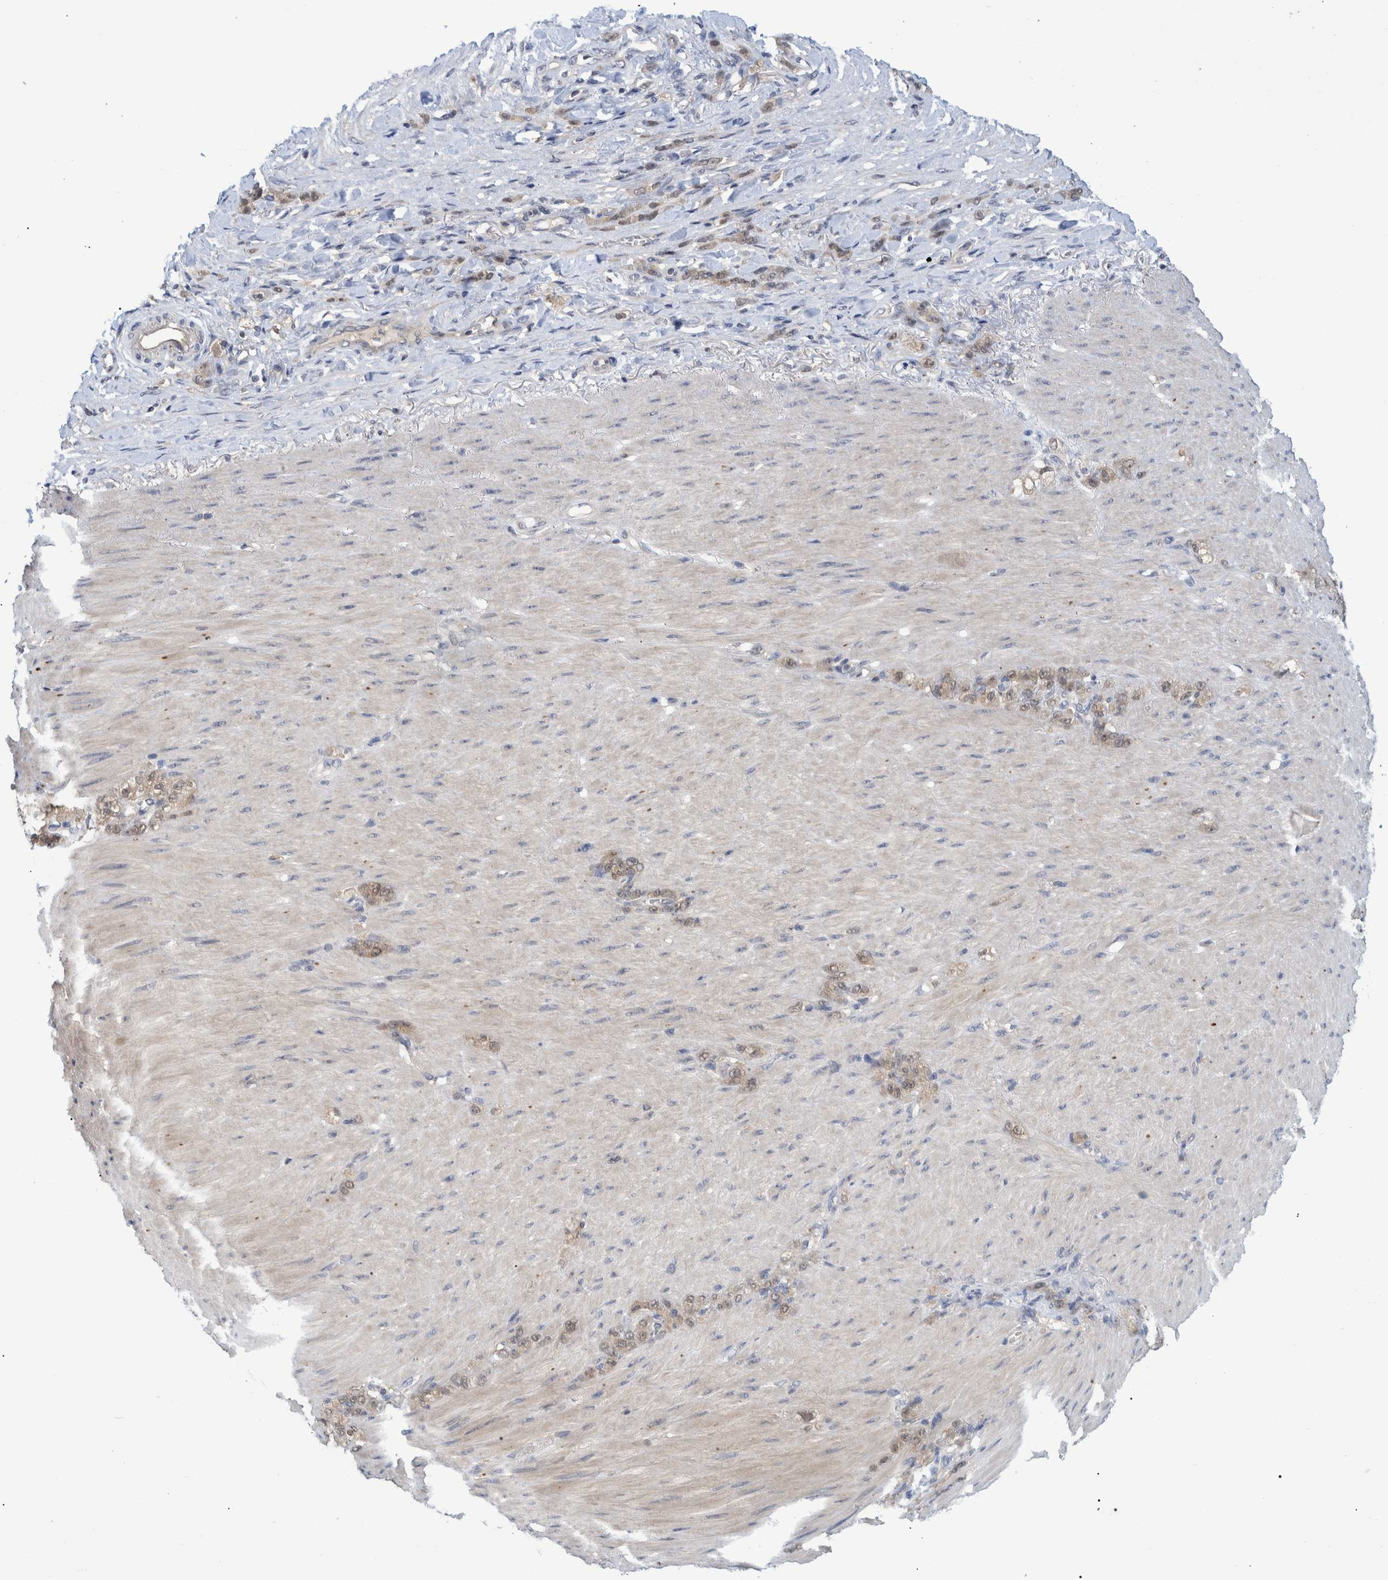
{"staining": {"intensity": "weak", "quantity": ">75%", "location": "cytoplasmic/membranous"}, "tissue": "stomach cancer", "cell_type": "Tumor cells", "image_type": "cancer", "snomed": [{"axis": "morphology", "description": "Normal tissue, NOS"}, {"axis": "morphology", "description": "Adenocarcinoma, NOS"}, {"axis": "topography", "description": "Stomach"}], "caption": "Immunohistochemical staining of human stomach cancer (adenocarcinoma) reveals low levels of weak cytoplasmic/membranous protein positivity in about >75% of tumor cells. (DAB (3,3'-diaminobenzidine) IHC, brown staining for protein, blue staining for nuclei).", "gene": "PCYT2", "patient": {"sex": "male", "age": 82}}